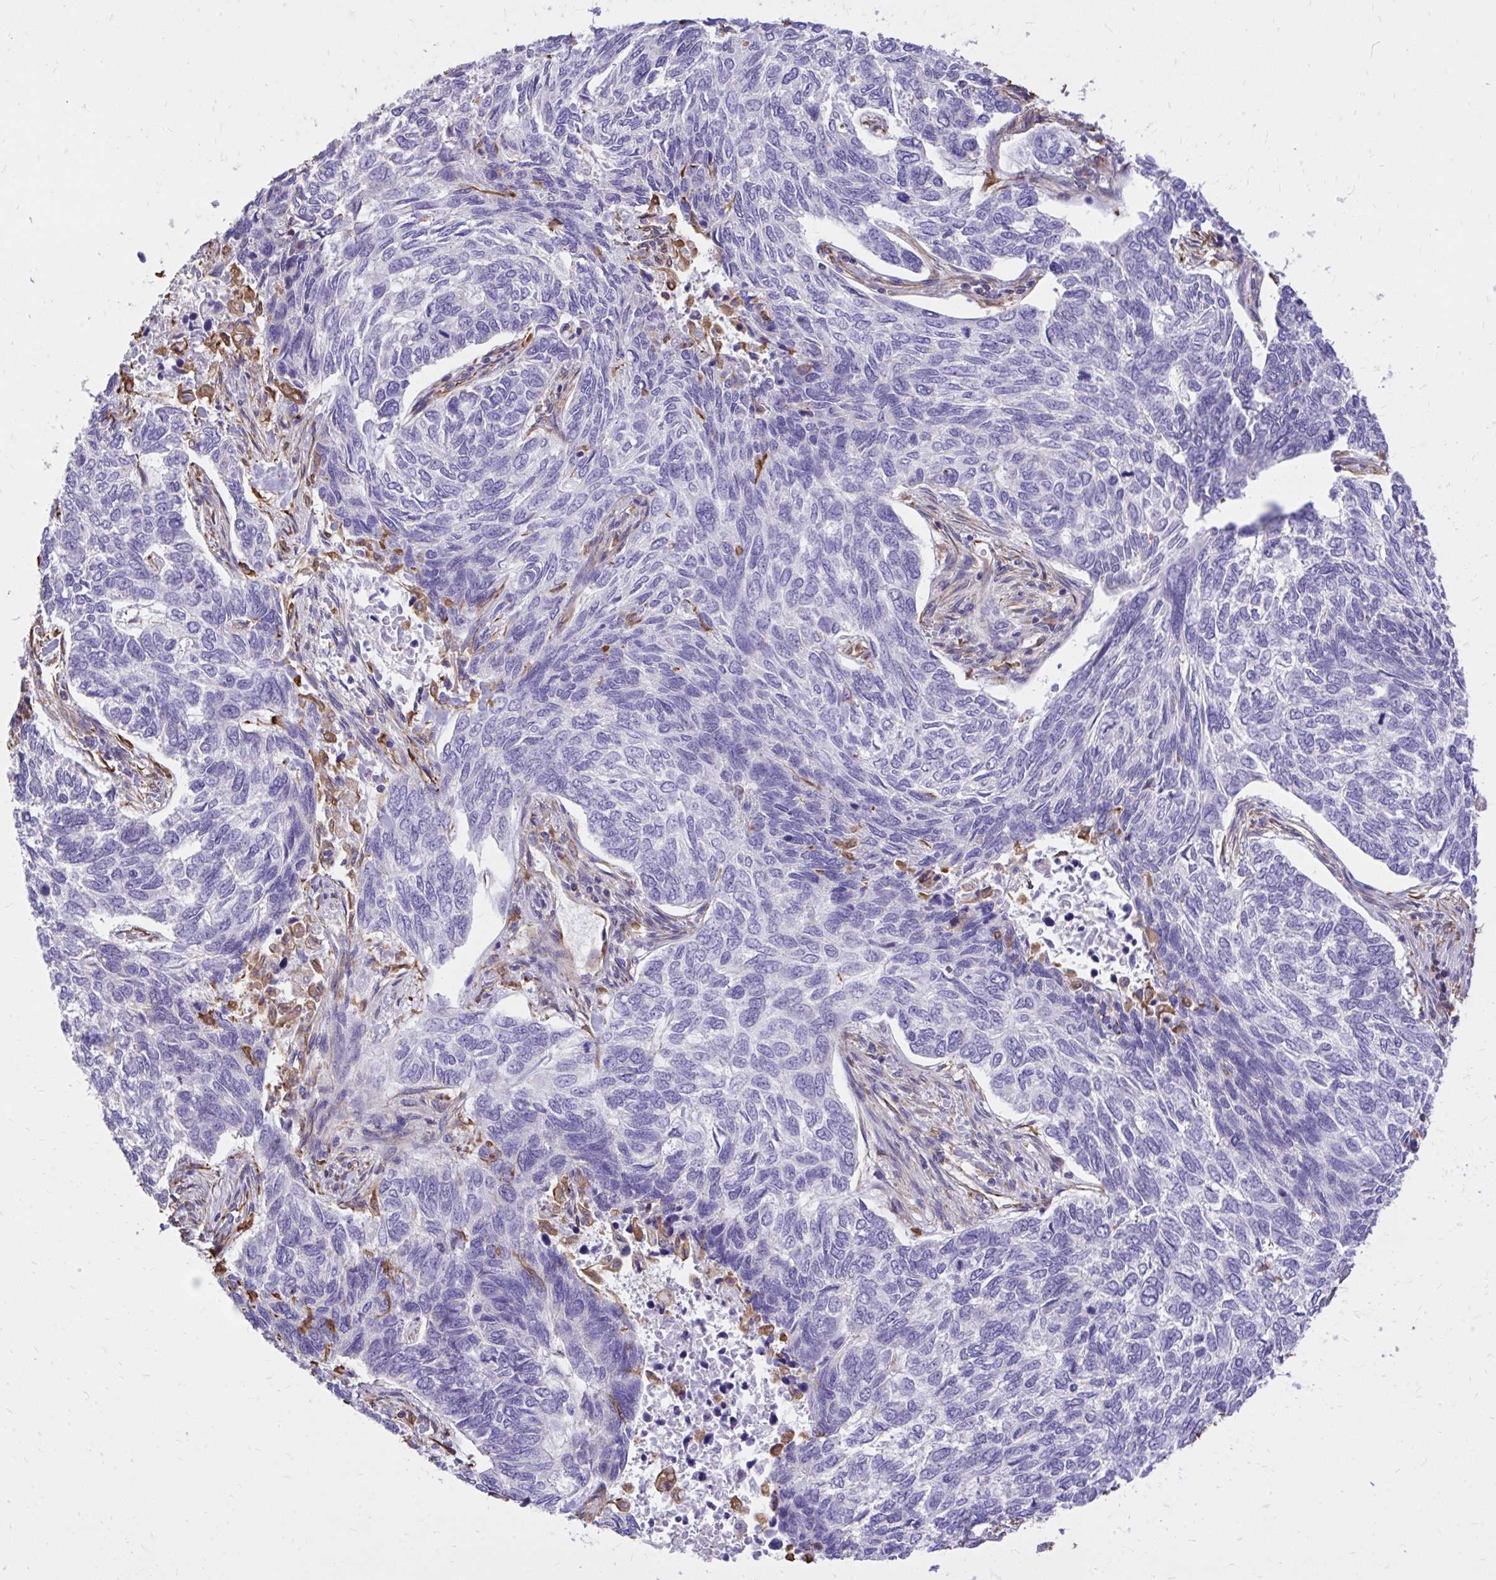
{"staining": {"intensity": "negative", "quantity": "none", "location": "none"}, "tissue": "skin cancer", "cell_type": "Tumor cells", "image_type": "cancer", "snomed": [{"axis": "morphology", "description": "Basal cell carcinoma"}, {"axis": "topography", "description": "Skin"}], "caption": "Tumor cells show no significant protein expression in basal cell carcinoma (skin).", "gene": "RNF103", "patient": {"sex": "female", "age": 65}}